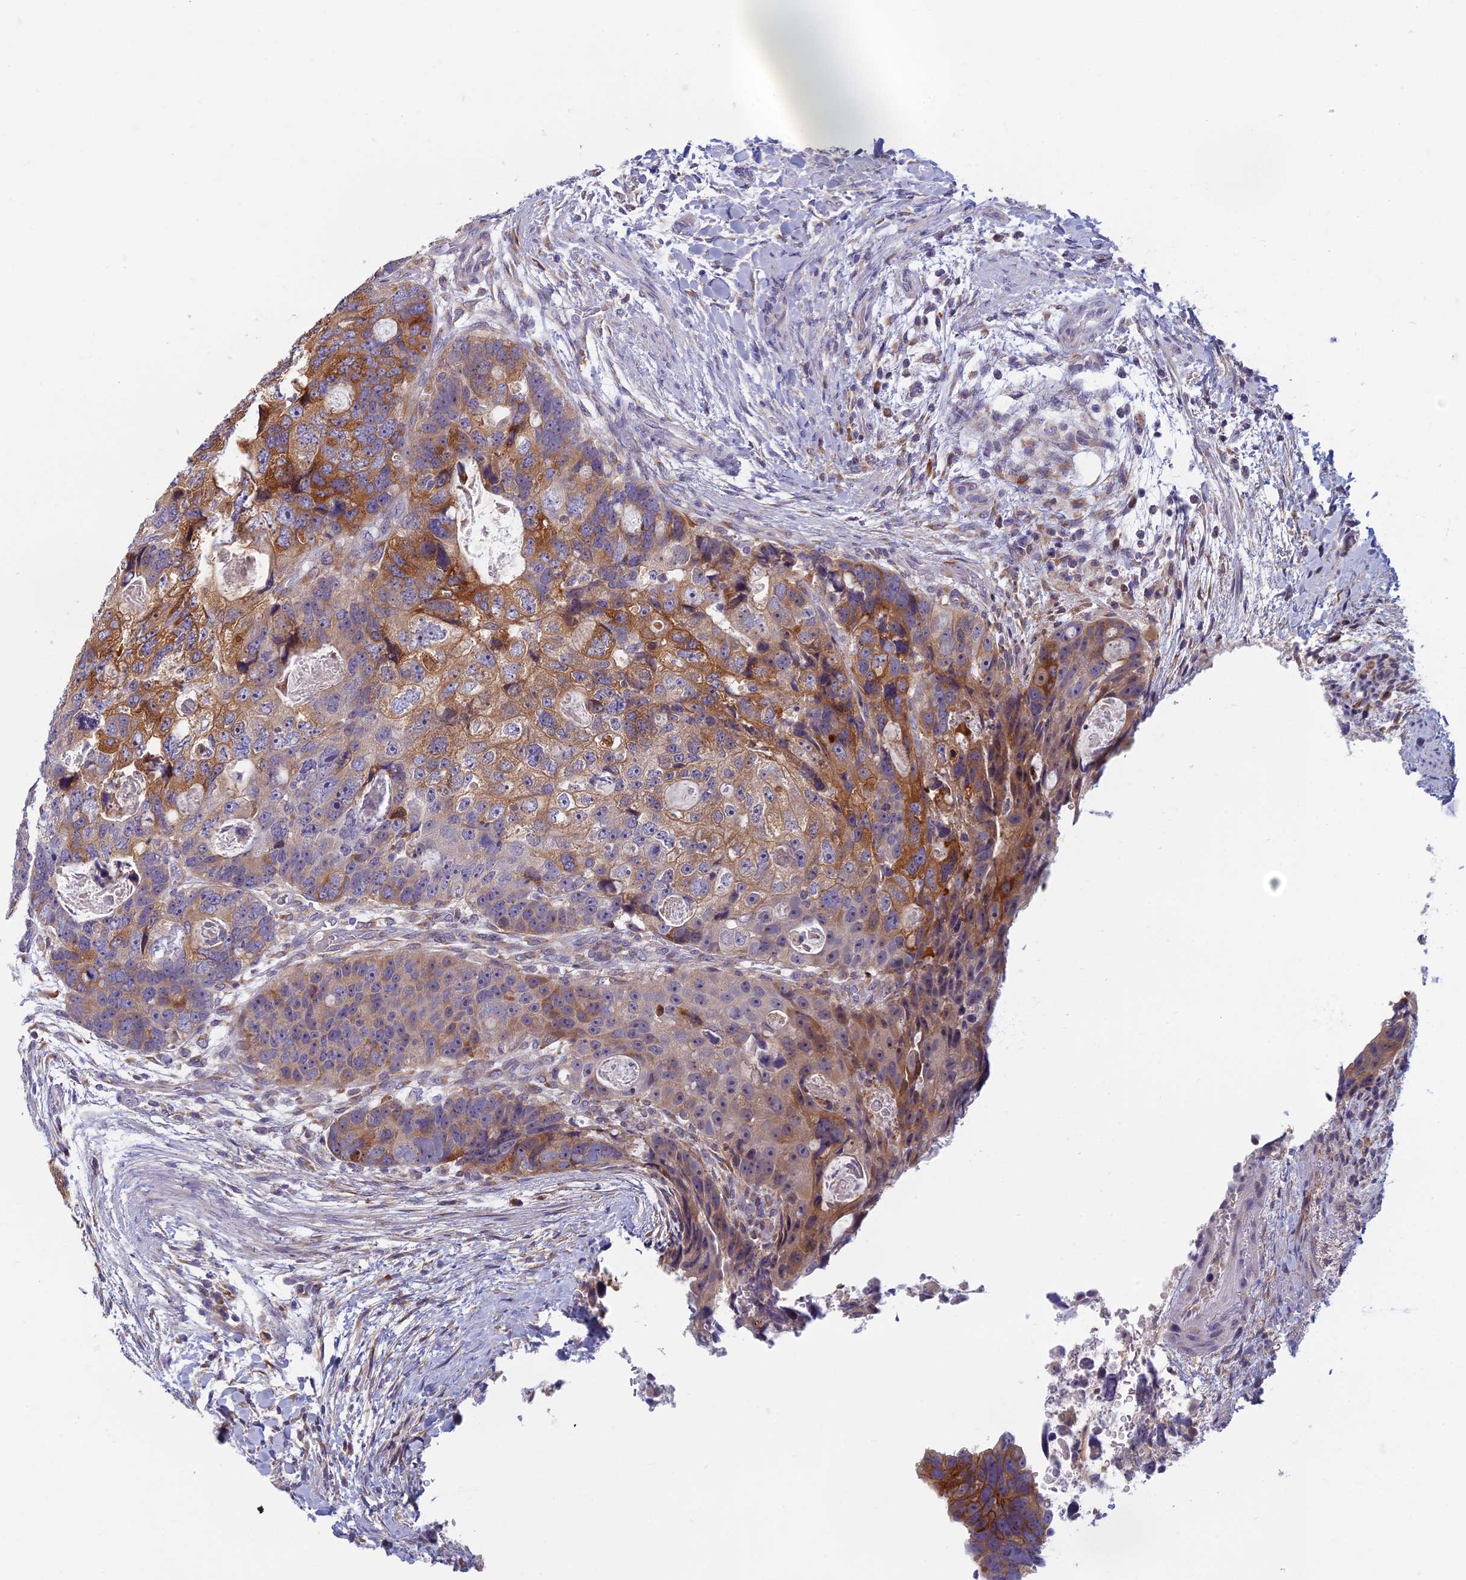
{"staining": {"intensity": "moderate", "quantity": "25%-75%", "location": "cytoplasmic/membranous"}, "tissue": "colorectal cancer", "cell_type": "Tumor cells", "image_type": "cancer", "snomed": [{"axis": "morphology", "description": "Adenocarcinoma, NOS"}, {"axis": "topography", "description": "Rectum"}], "caption": "Adenocarcinoma (colorectal) tissue reveals moderate cytoplasmic/membranous expression in approximately 25%-75% of tumor cells, visualized by immunohistochemistry.", "gene": "DDX51", "patient": {"sex": "male", "age": 59}}